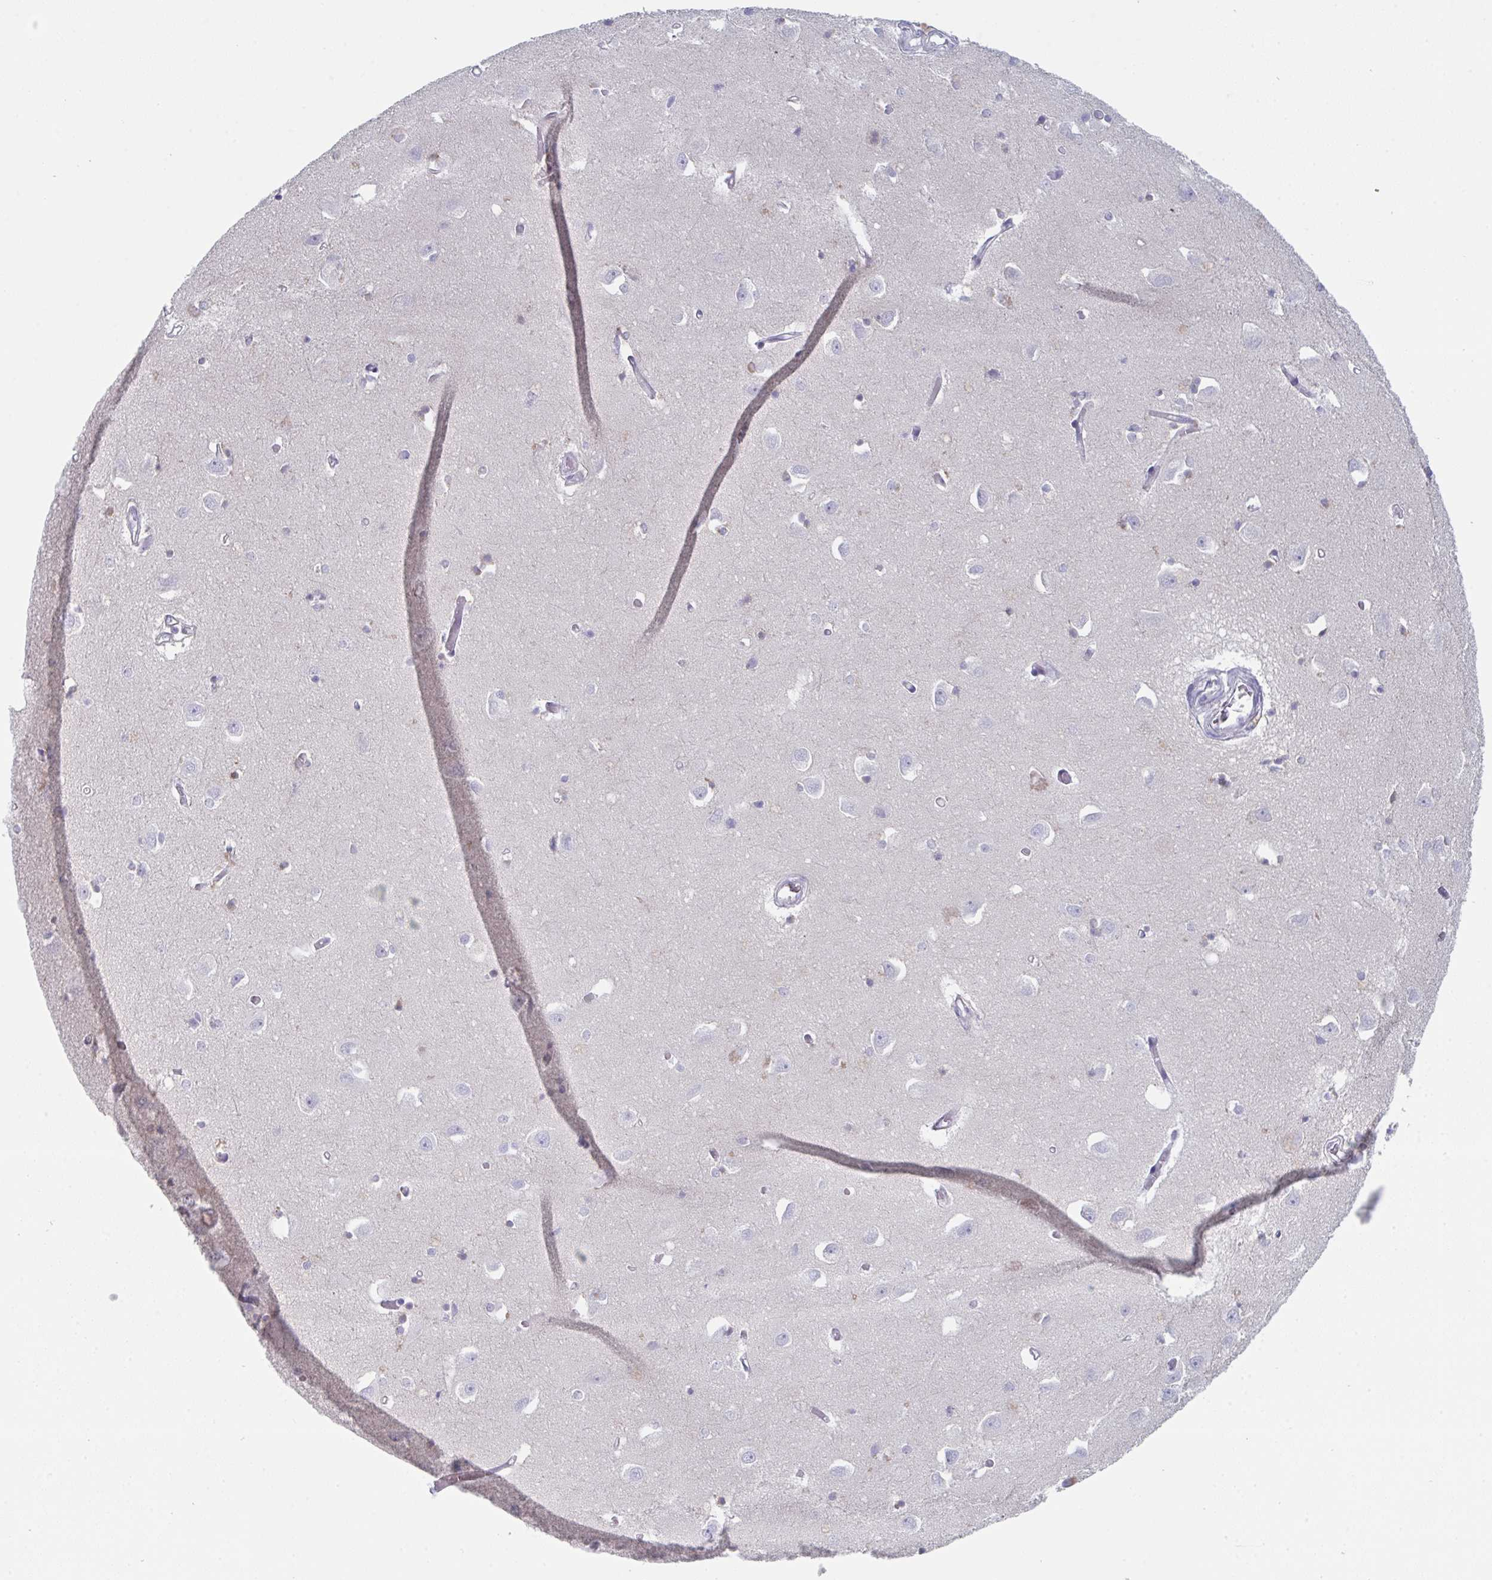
{"staining": {"intensity": "negative", "quantity": "none", "location": "none"}, "tissue": "caudate", "cell_type": "Glial cells", "image_type": "normal", "snomed": [{"axis": "morphology", "description": "Normal tissue, NOS"}, {"axis": "topography", "description": "Lateral ventricle wall"}, {"axis": "topography", "description": "Hippocampus"}], "caption": "This is a micrograph of immunohistochemistry staining of benign caudate, which shows no expression in glial cells.", "gene": "PTPRD", "patient": {"sex": "female", "age": 63}}